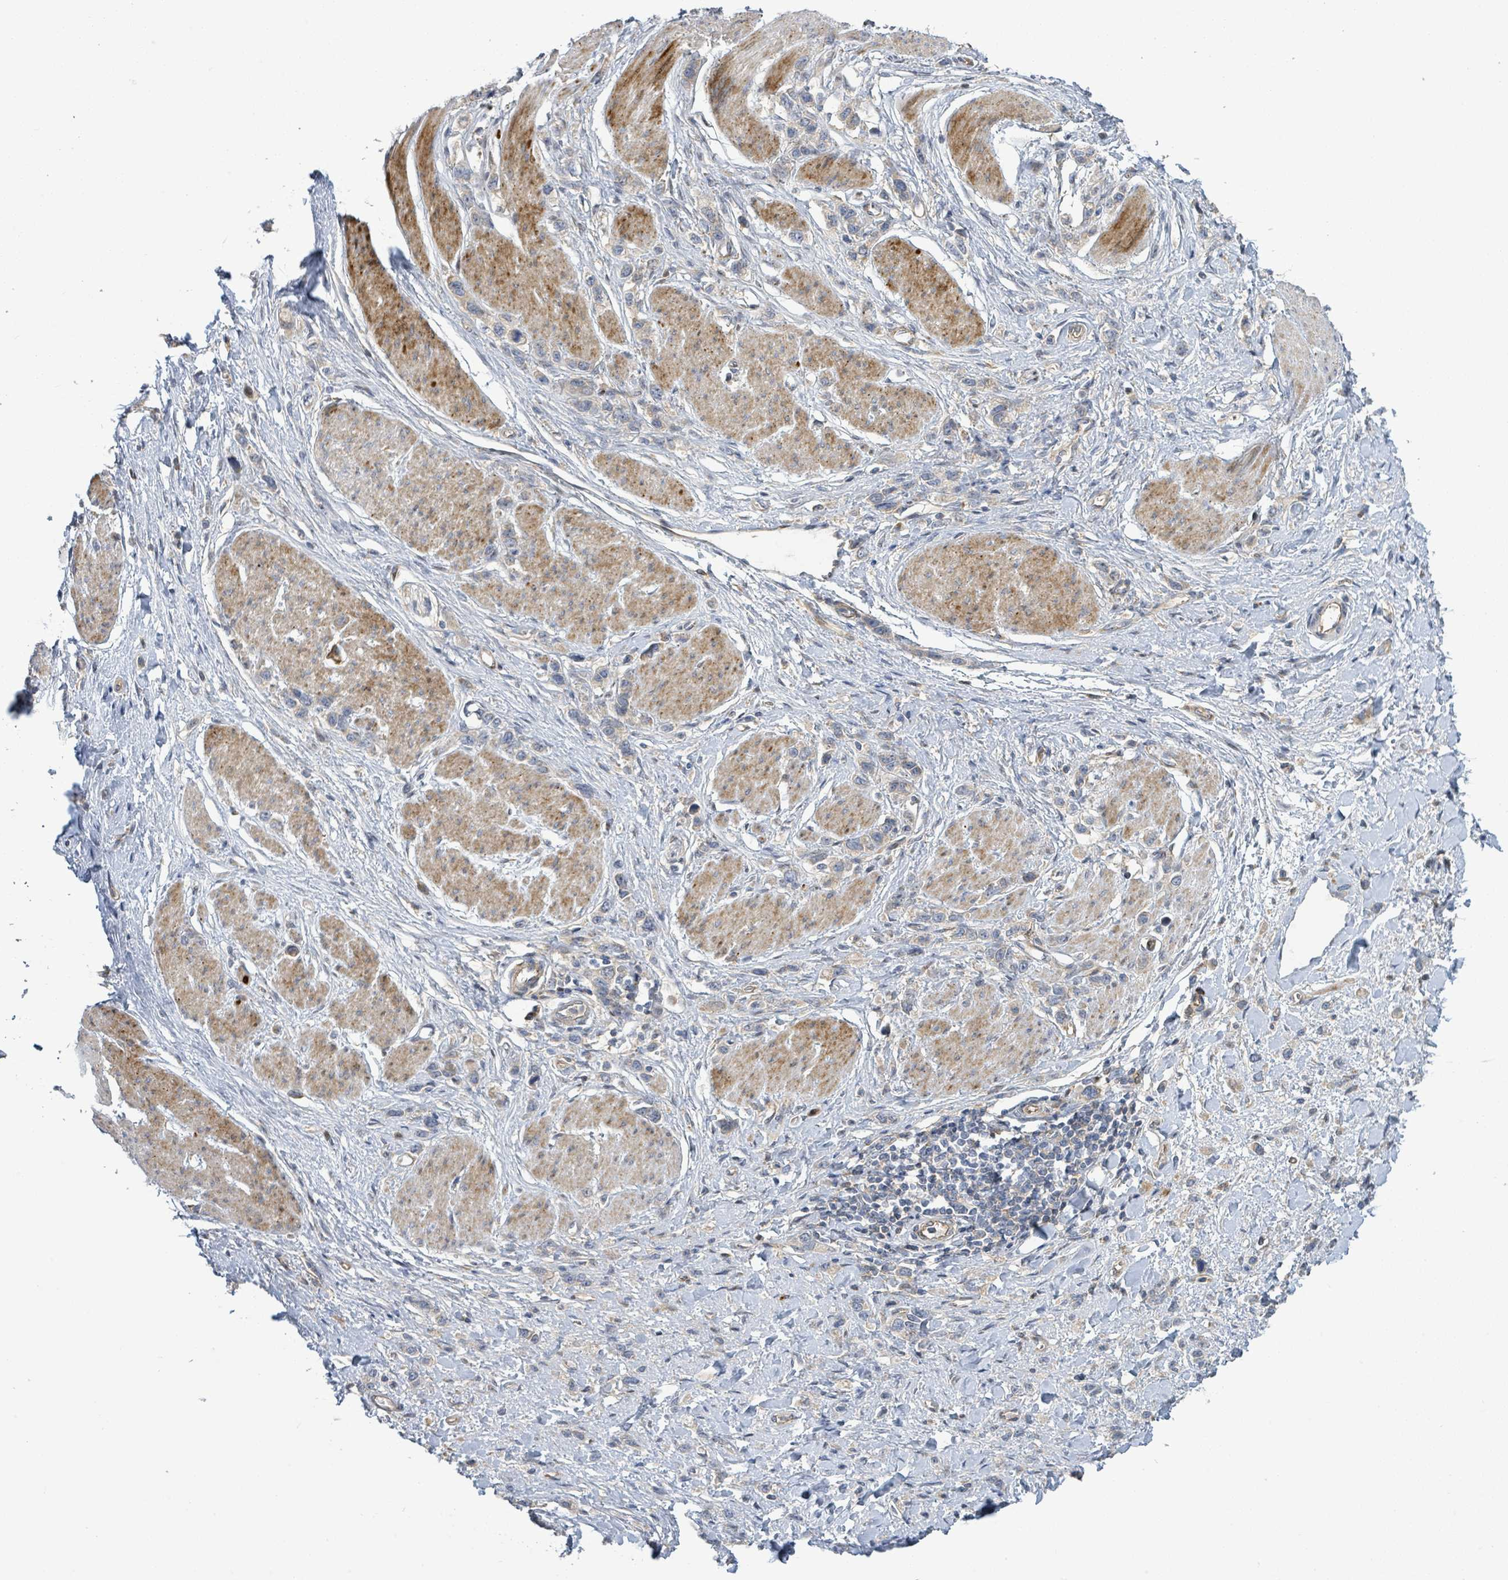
{"staining": {"intensity": "negative", "quantity": "none", "location": "none"}, "tissue": "stomach cancer", "cell_type": "Tumor cells", "image_type": "cancer", "snomed": [{"axis": "morphology", "description": "Adenocarcinoma, NOS"}, {"axis": "topography", "description": "Stomach"}], "caption": "IHC of human stomach cancer (adenocarcinoma) reveals no staining in tumor cells.", "gene": "CFAP210", "patient": {"sex": "female", "age": 65}}